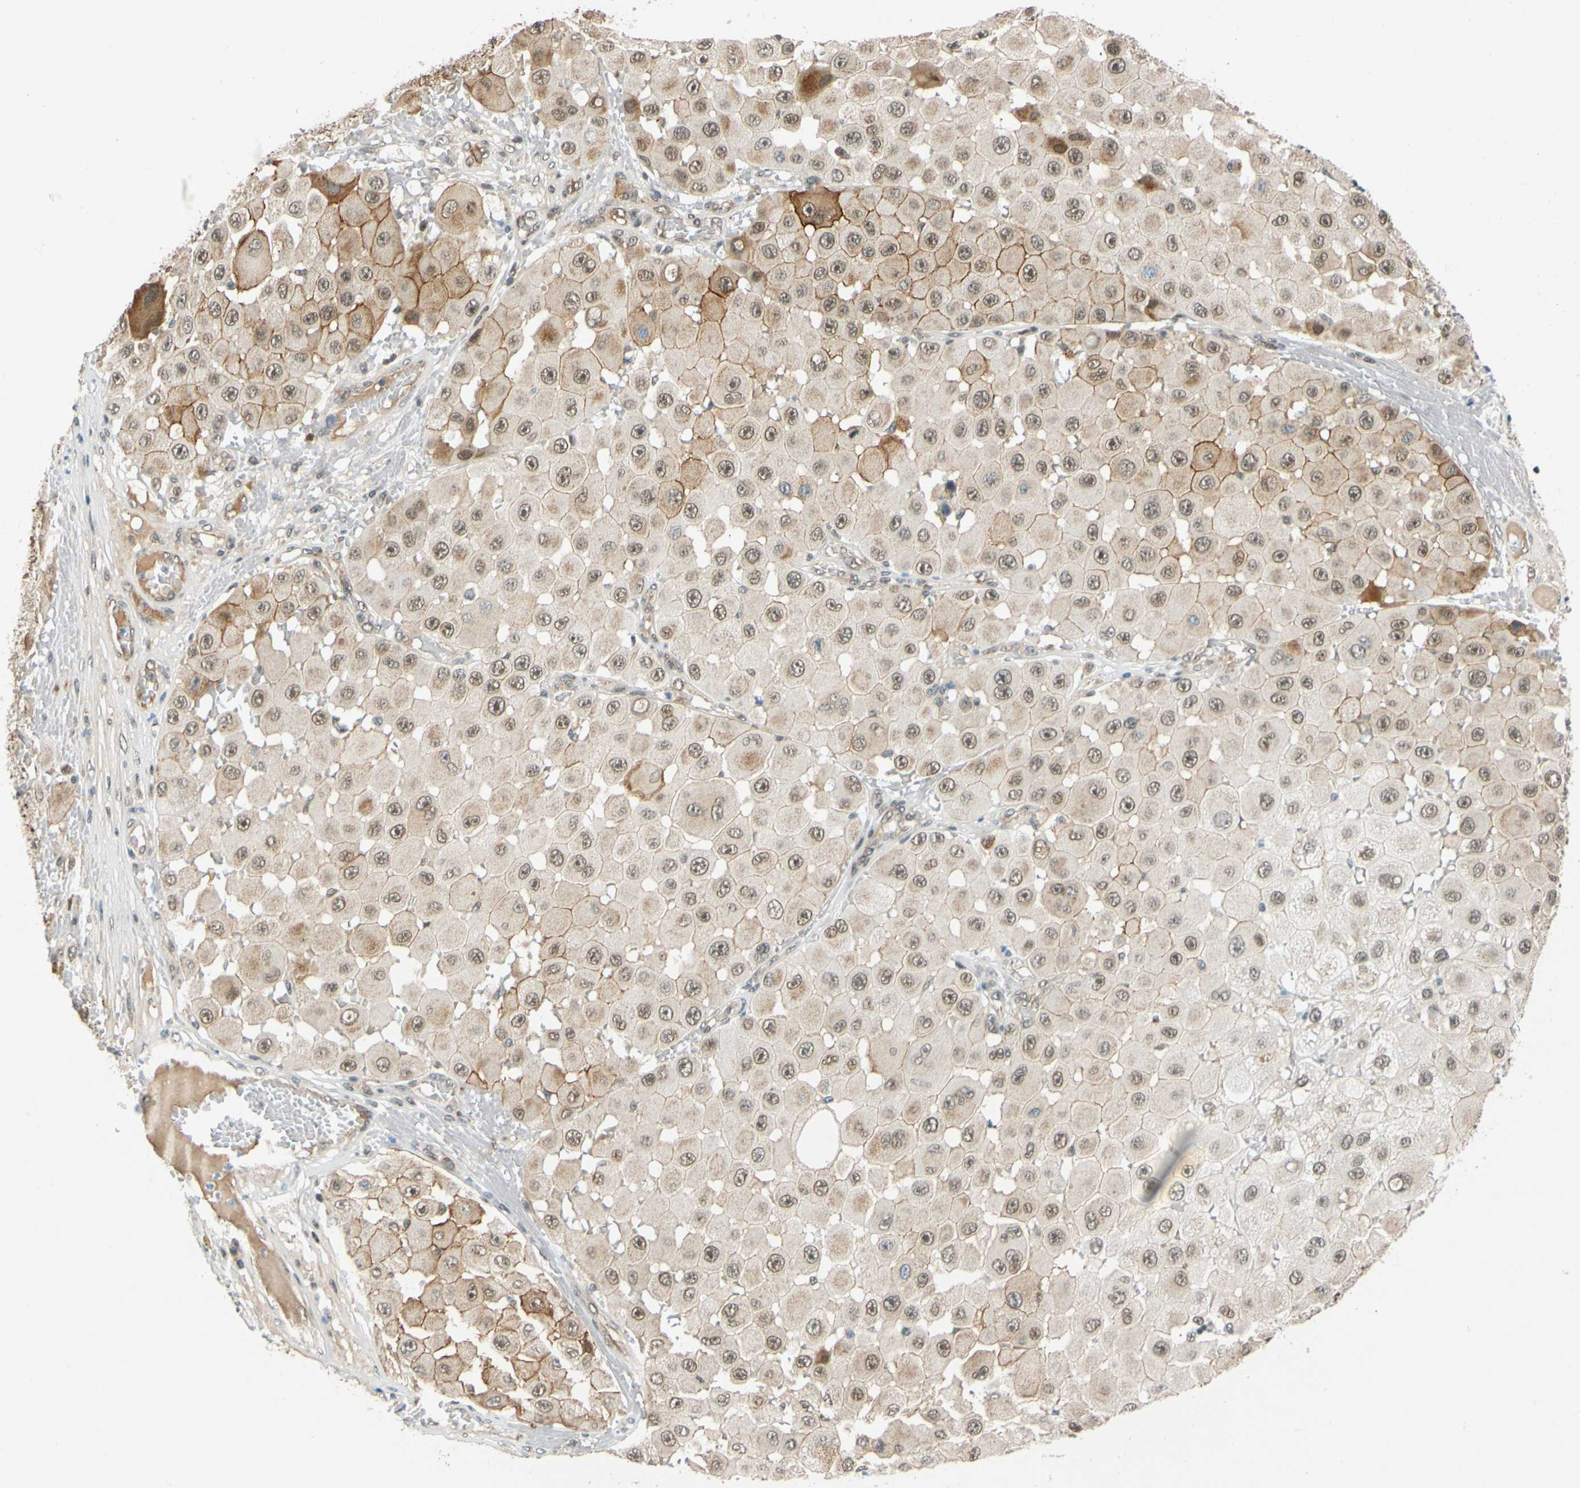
{"staining": {"intensity": "moderate", "quantity": ">75%", "location": "cytoplasmic/membranous,nuclear"}, "tissue": "melanoma", "cell_type": "Tumor cells", "image_type": "cancer", "snomed": [{"axis": "morphology", "description": "Malignant melanoma, NOS"}, {"axis": "topography", "description": "Skin"}], "caption": "High-magnification brightfield microscopy of melanoma stained with DAB (brown) and counterstained with hematoxylin (blue). tumor cells exhibit moderate cytoplasmic/membranous and nuclear positivity is seen in about>75% of cells.", "gene": "POGZ", "patient": {"sex": "female", "age": 81}}